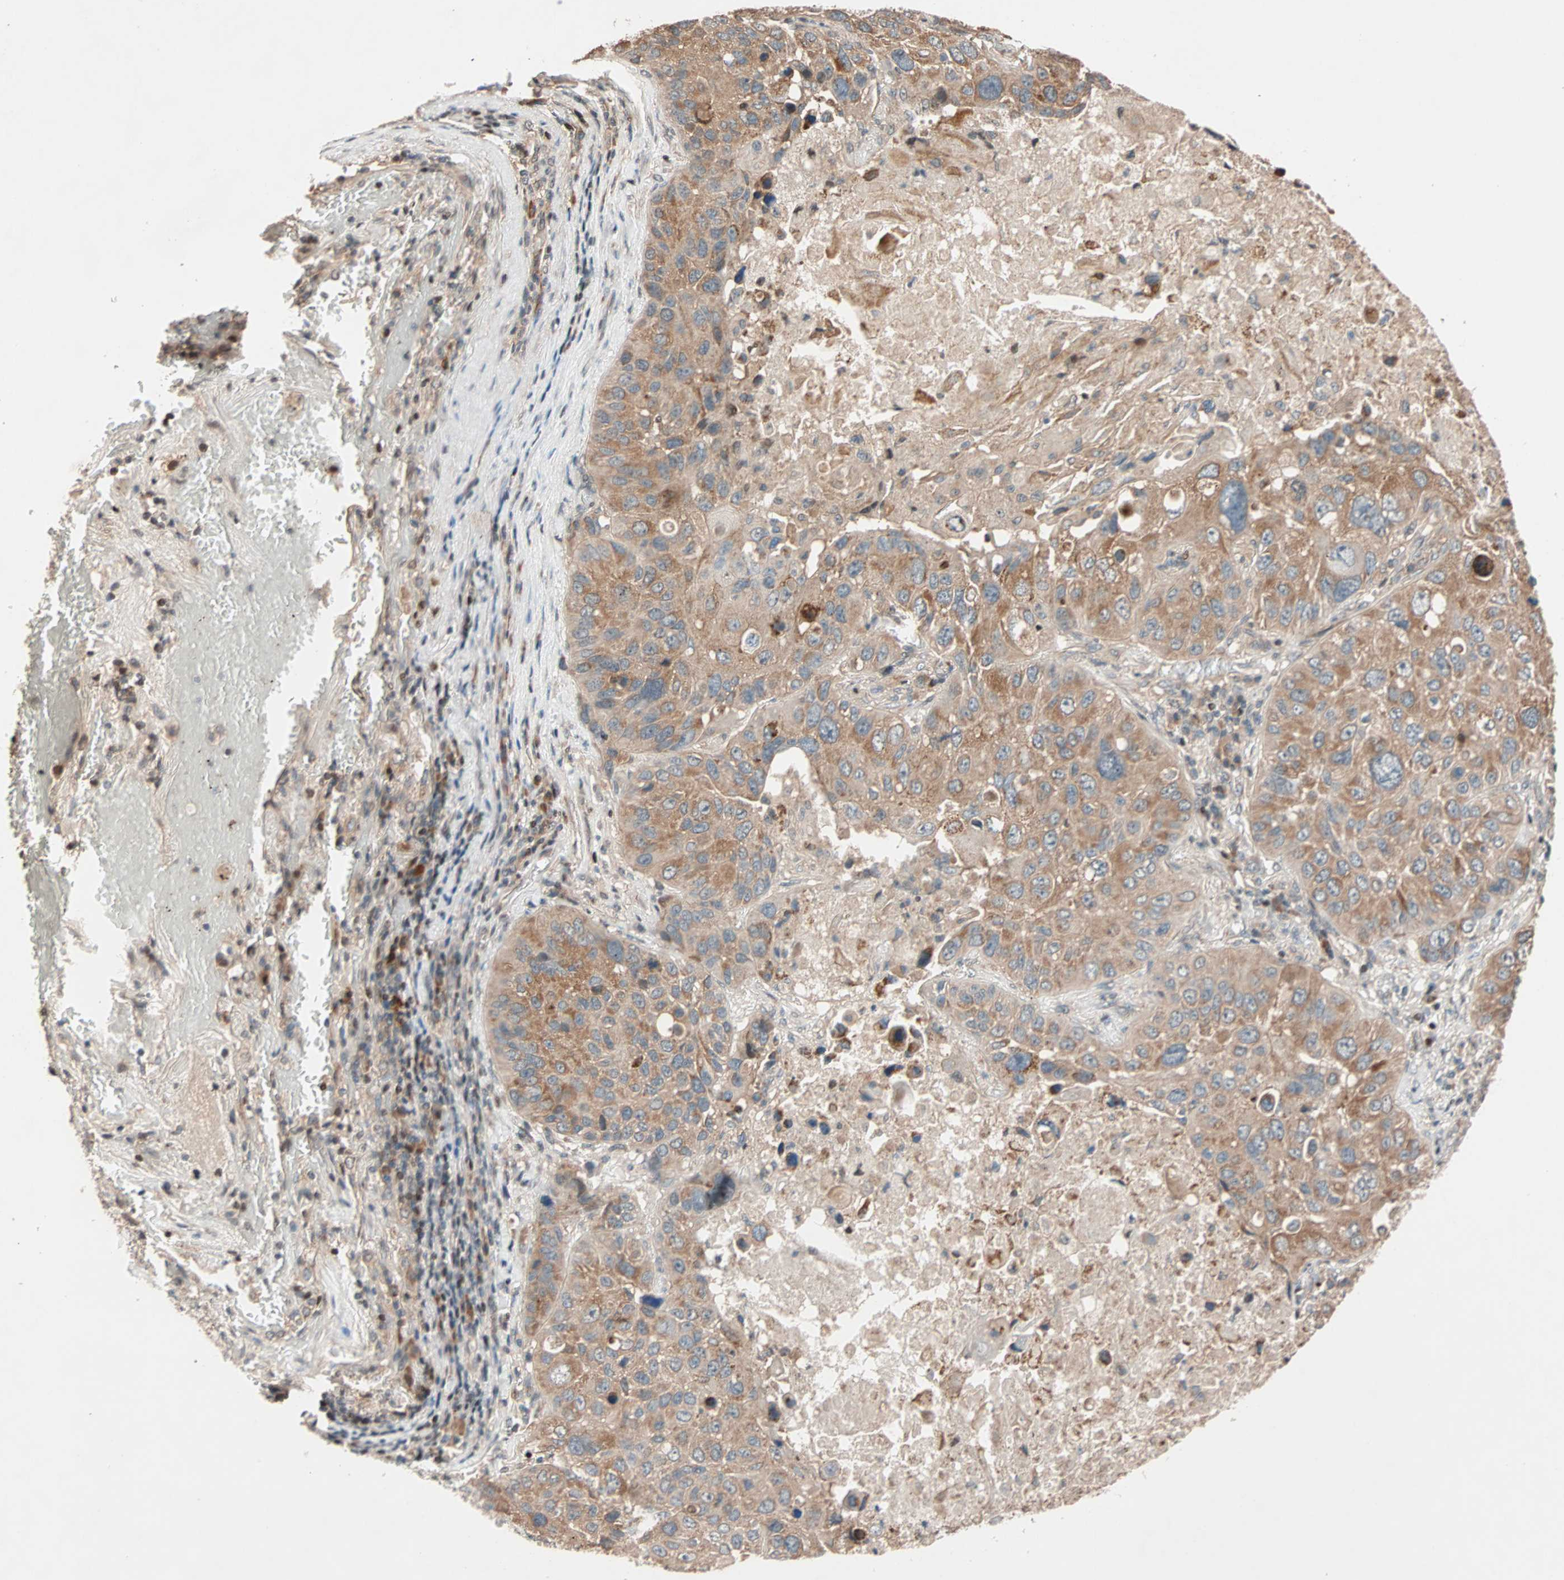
{"staining": {"intensity": "moderate", "quantity": ">75%", "location": "cytoplasmic/membranous"}, "tissue": "lung cancer", "cell_type": "Tumor cells", "image_type": "cancer", "snomed": [{"axis": "morphology", "description": "Squamous cell carcinoma, NOS"}, {"axis": "topography", "description": "Lung"}], "caption": "Protein staining reveals moderate cytoplasmic/membranous positivity in about >75% of tumor cells in lung cancer (squamous cell carcinoma). The protein is shown in brown color, while the nuclei are stained blue.", "gene": "HECW1", "patient": {"sex": "male", "age": 57}}